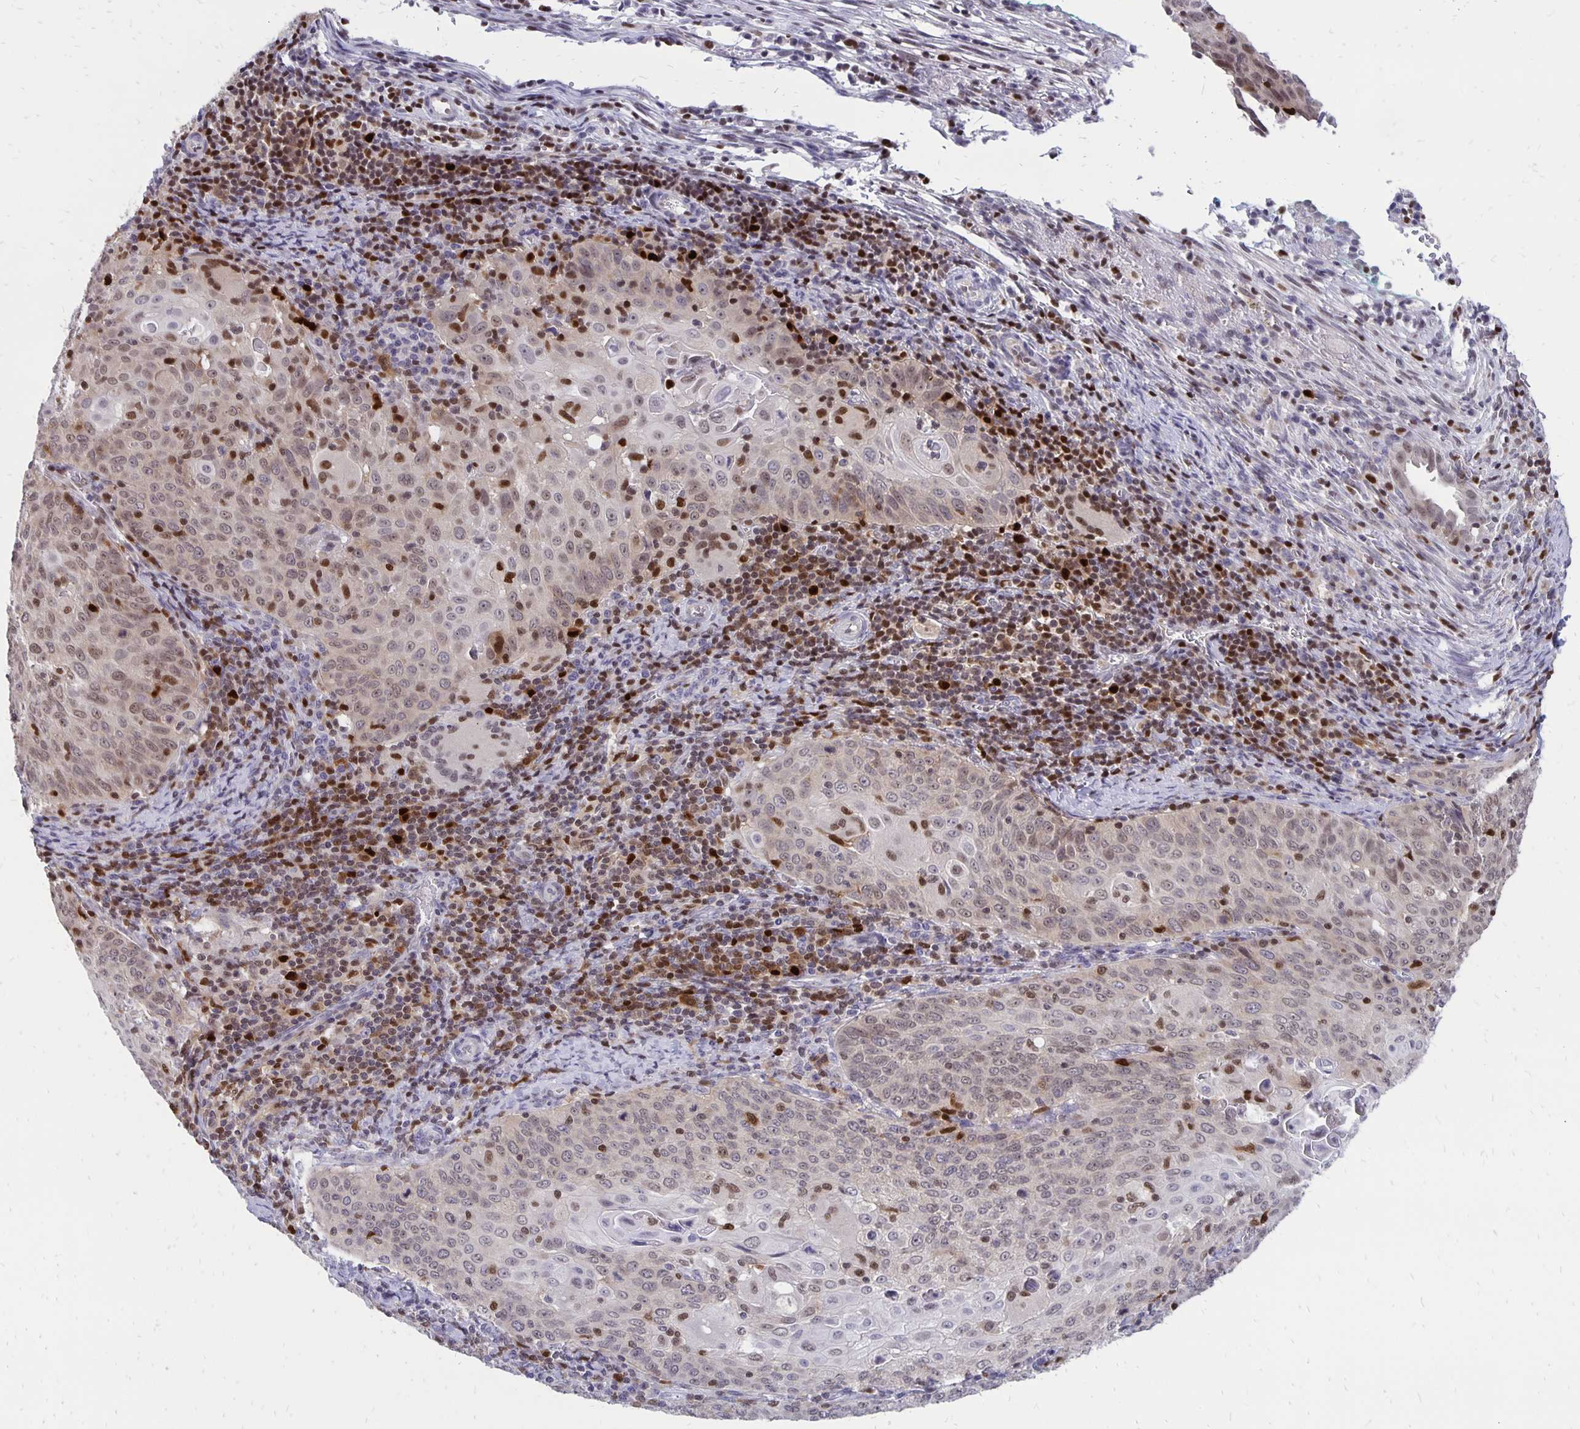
{"staining": {"intensity": "weak", "quantity": "25%-75%", "location": "nuclear"}, "tissue": "cervical cancer", "cell_type": "Tumor cells", "image_type": "cancer", "snomed": [{"axis": "morphology", "description": "Squamous cell carcinoma, NOS"}, {"axis": "topography", "description": "Cervix"}], "caption": "Brown immunohistochemical staining in human cervical cancer (squamous cell carcinoma) reveals weak nuclear staining in approximately 25%-75% of tumor cells. (Brightfield microscopy of DAB IHC at high magnification).", "gene": "DCK", "patient": {"sex": "female", "age": 65}}